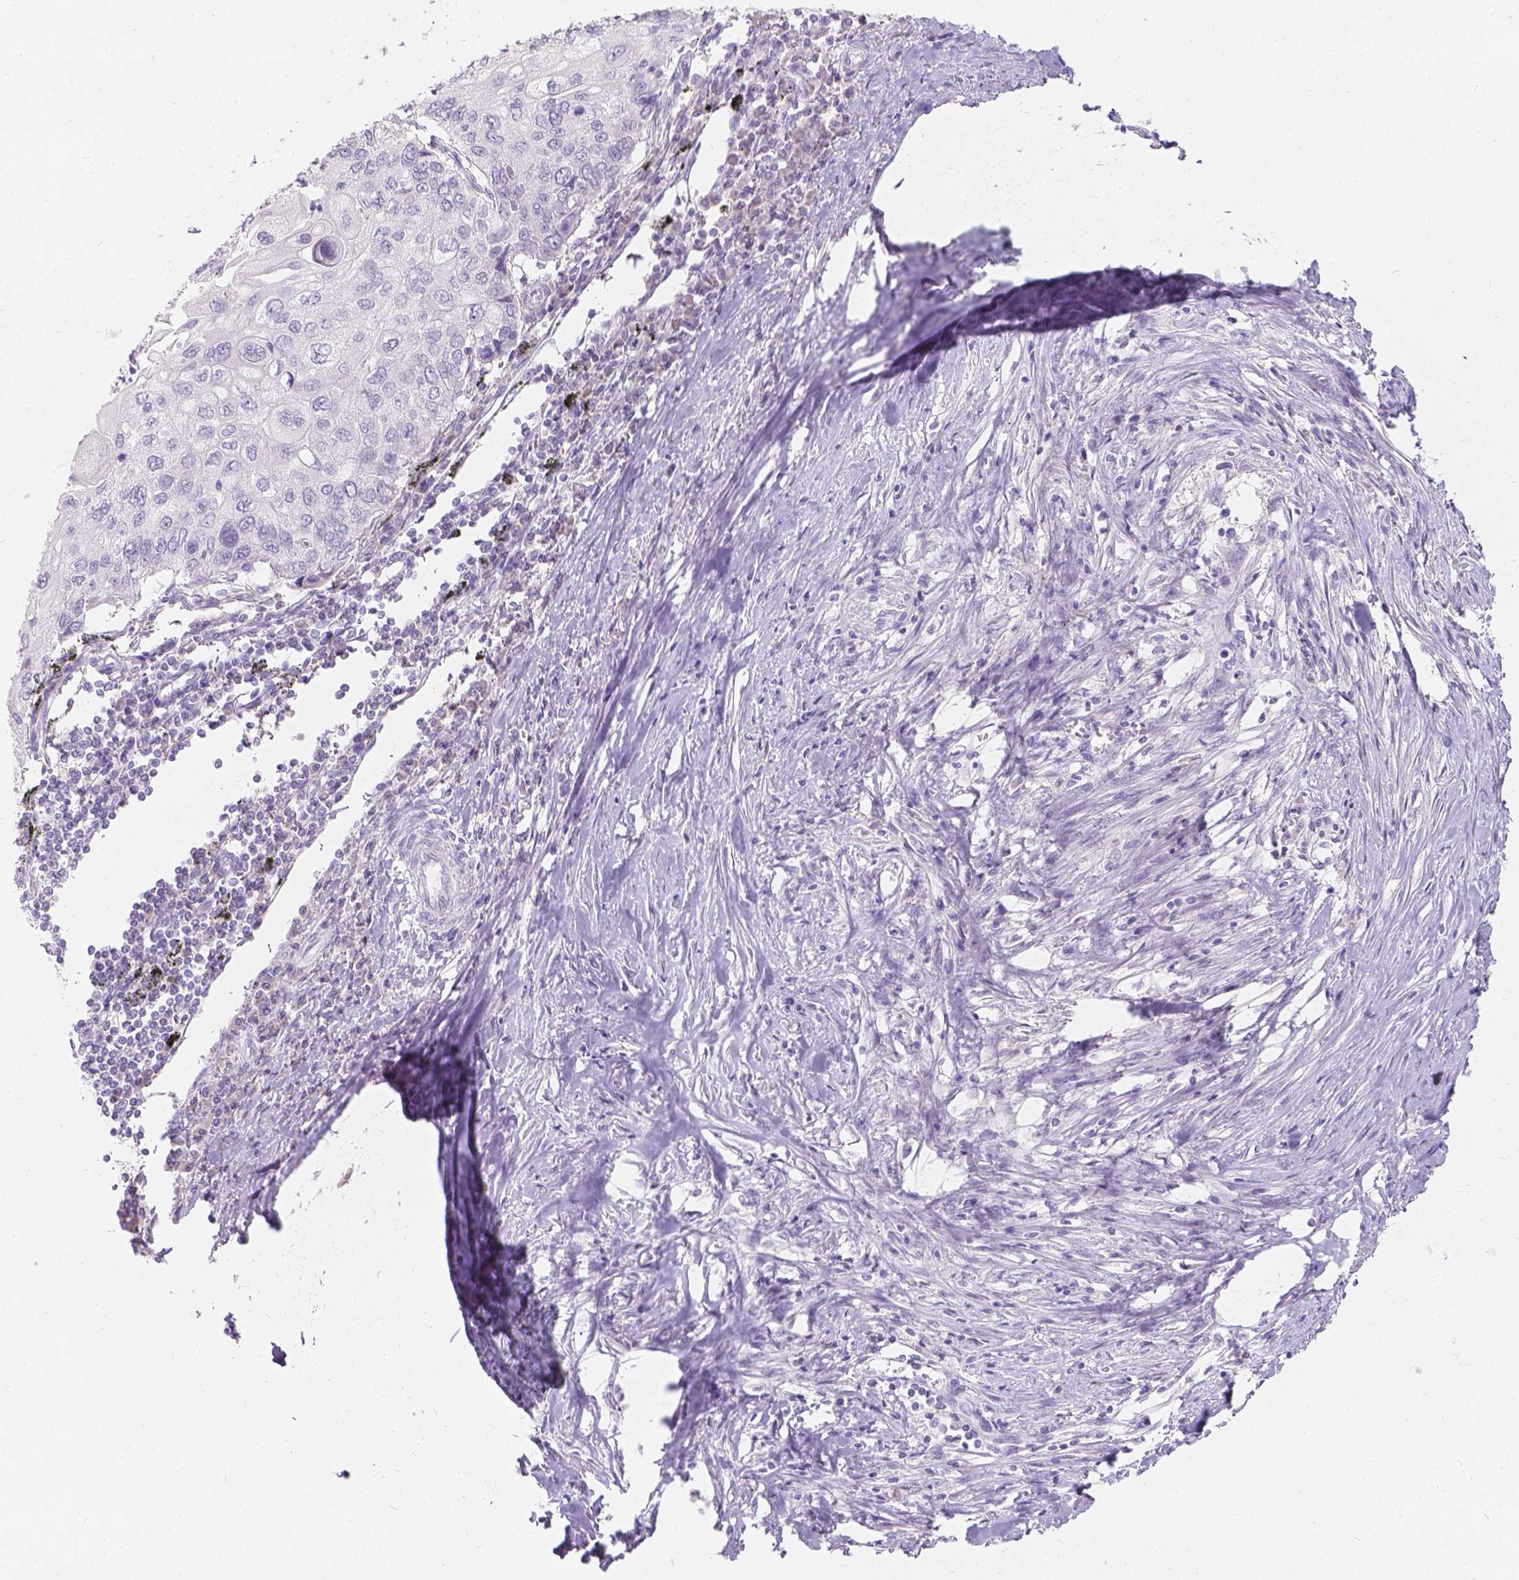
{"staining": {"intensity": "negative", "quantity": "none", "location": "none"}, "tissue": "lung cancer", "cell_type": "Tumor cells", "image_type": "cancer", "snomed": [{"axis": "morphology", "description": "Squamous cell carcinoma, NOS"}, {"axis": "morphology", "description": "Squamous cell carcinoma, metastatic, NOS"}, {"axis": "topography", "description": "Lung"}], "caption": "Immunohistochemistry (IHC) of lung cancer exhibits no positivity in tumor cells.", "gene": "GAL3ST2", "patient": {"sex": "male", "age": 63}}